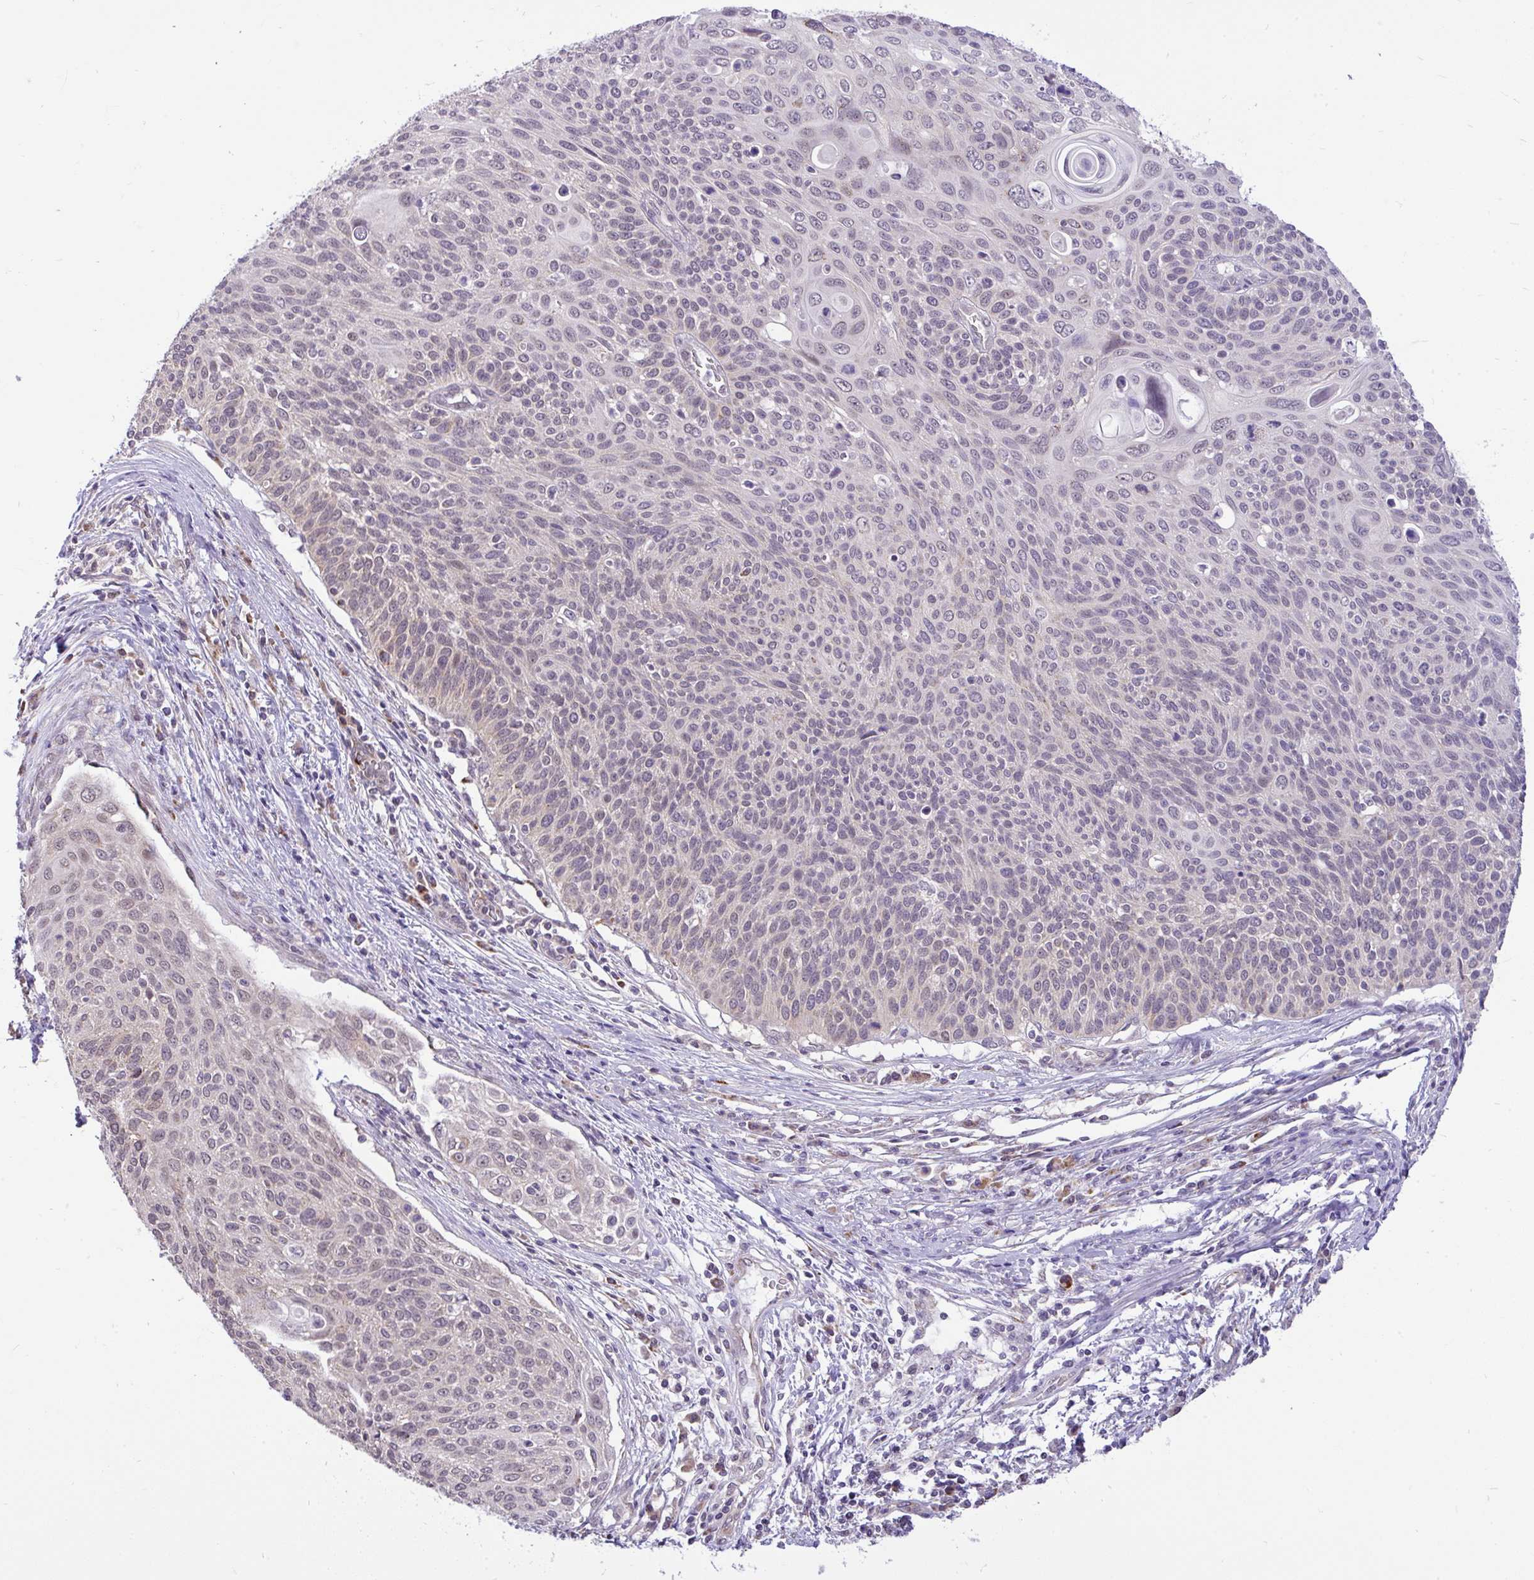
{"staining": {"intensity": "weak", "quantity": "<25%", "location": "cytoplasmic/membranous"}, "tissue": "cervical cancer", "cell_type": "Tumor cells", "image_type": "cancer", "snomed": [{"axis": "morphology", "description": "Squamous cell carcinoma, NOS"}, {"axis": "topography", "description": "Cervix"}], "caption": "Immunohistochemical staining of cervical squamous cell carcinoma demonstrates no significant expression in tumor cells. (Immunohistochemistry, brightfield microscopy, high magnification).", "gene": "PYCR2", "patient": {"sex": "female", "age": 31}}